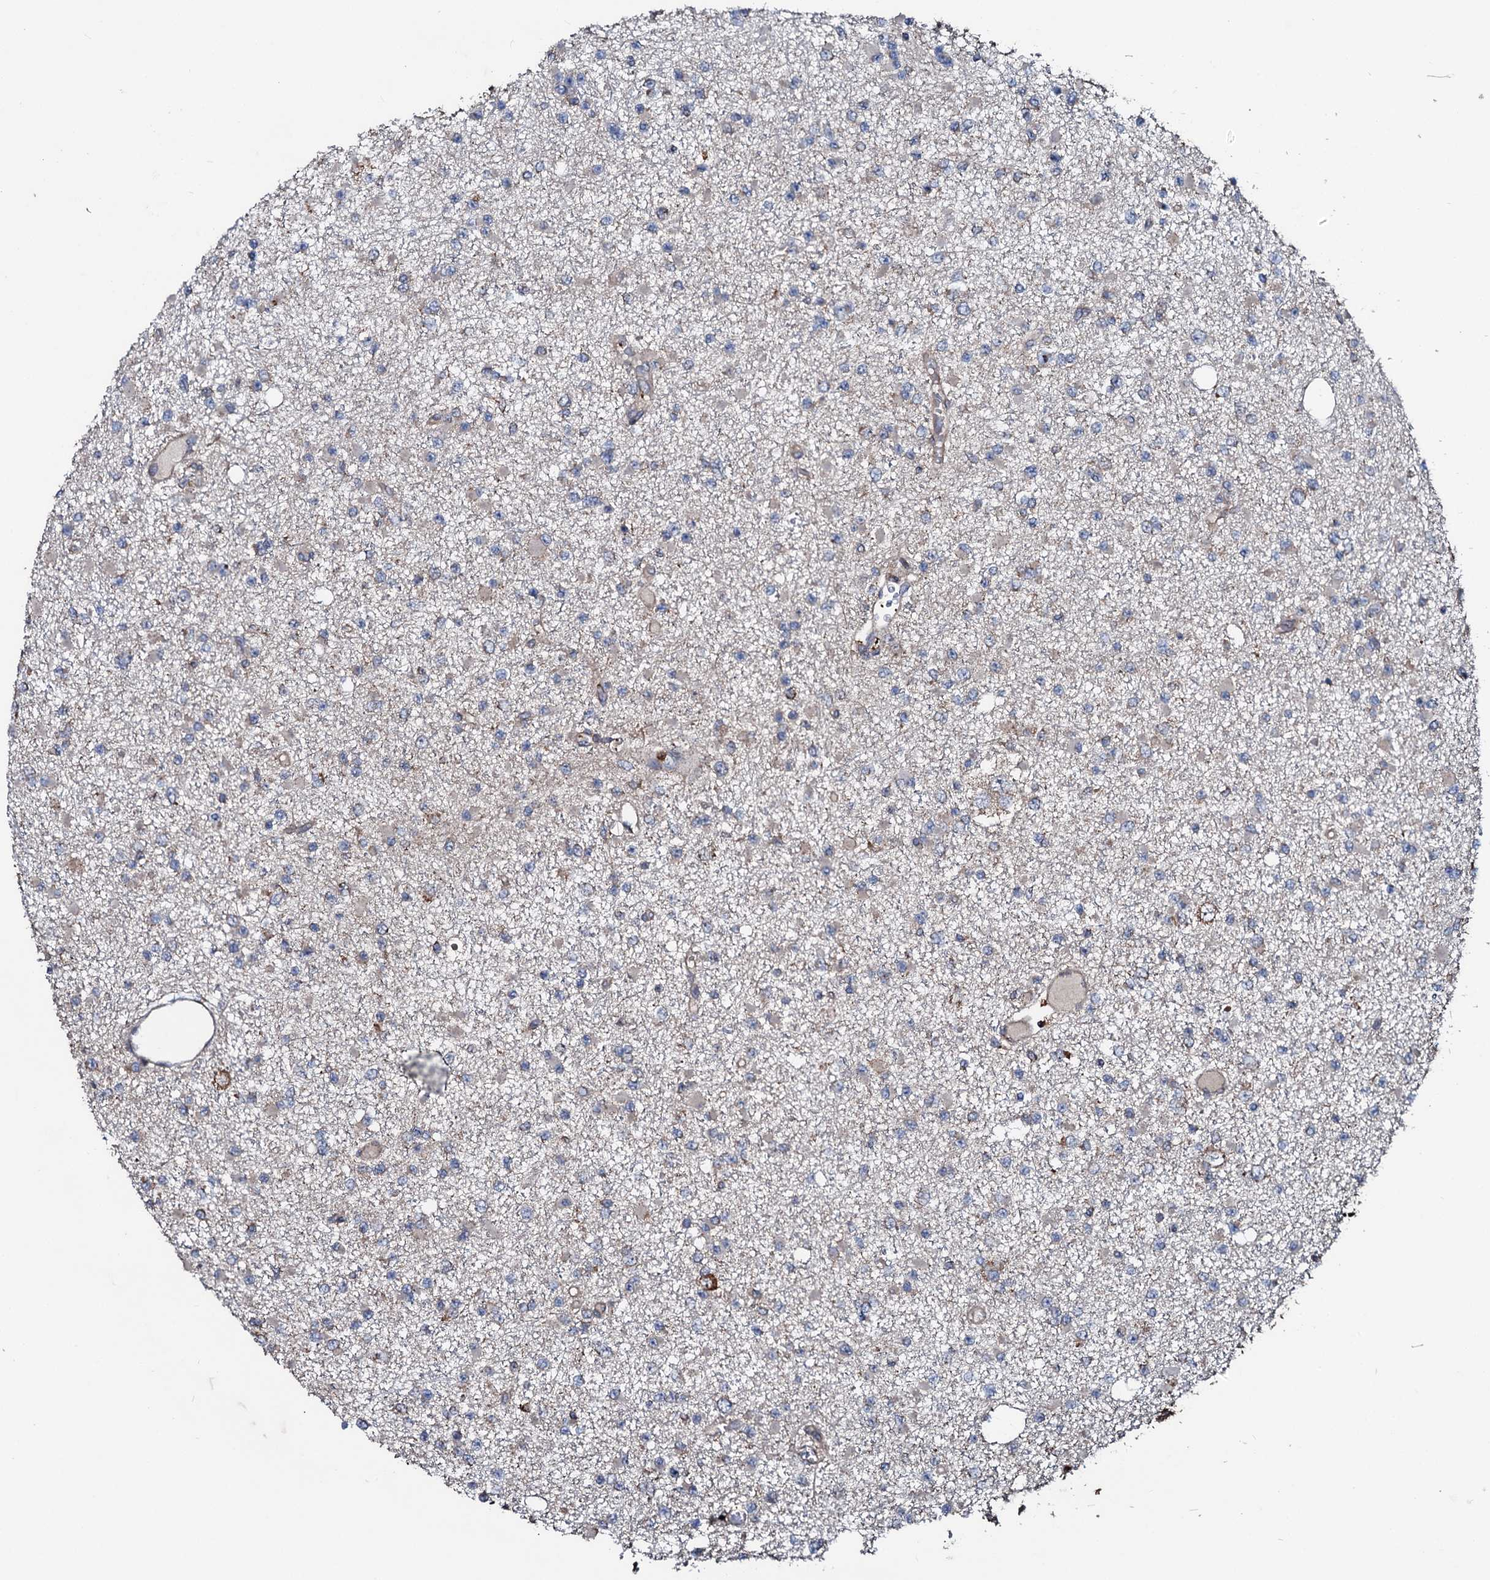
{"staining": {"intensity": "negative", "quantity": "none", "location": "none"}, "tissue": "glioma", "cell_type": "Tumor cells", "image_type": "cancer", "snomed": [{"axis": "morphology", "description": "Glioma, malignant, Low grade"}, {"axis": "topography", "description": "Brain"}], "caption": "A micrograph of human glioma is negative for staining in tumor cells. (DAB immunohistochemistry visualized using brightfield microscopy, high magnification).", "gene": "SDHAF2", "patient": {"sex": "female", "age": 22}}